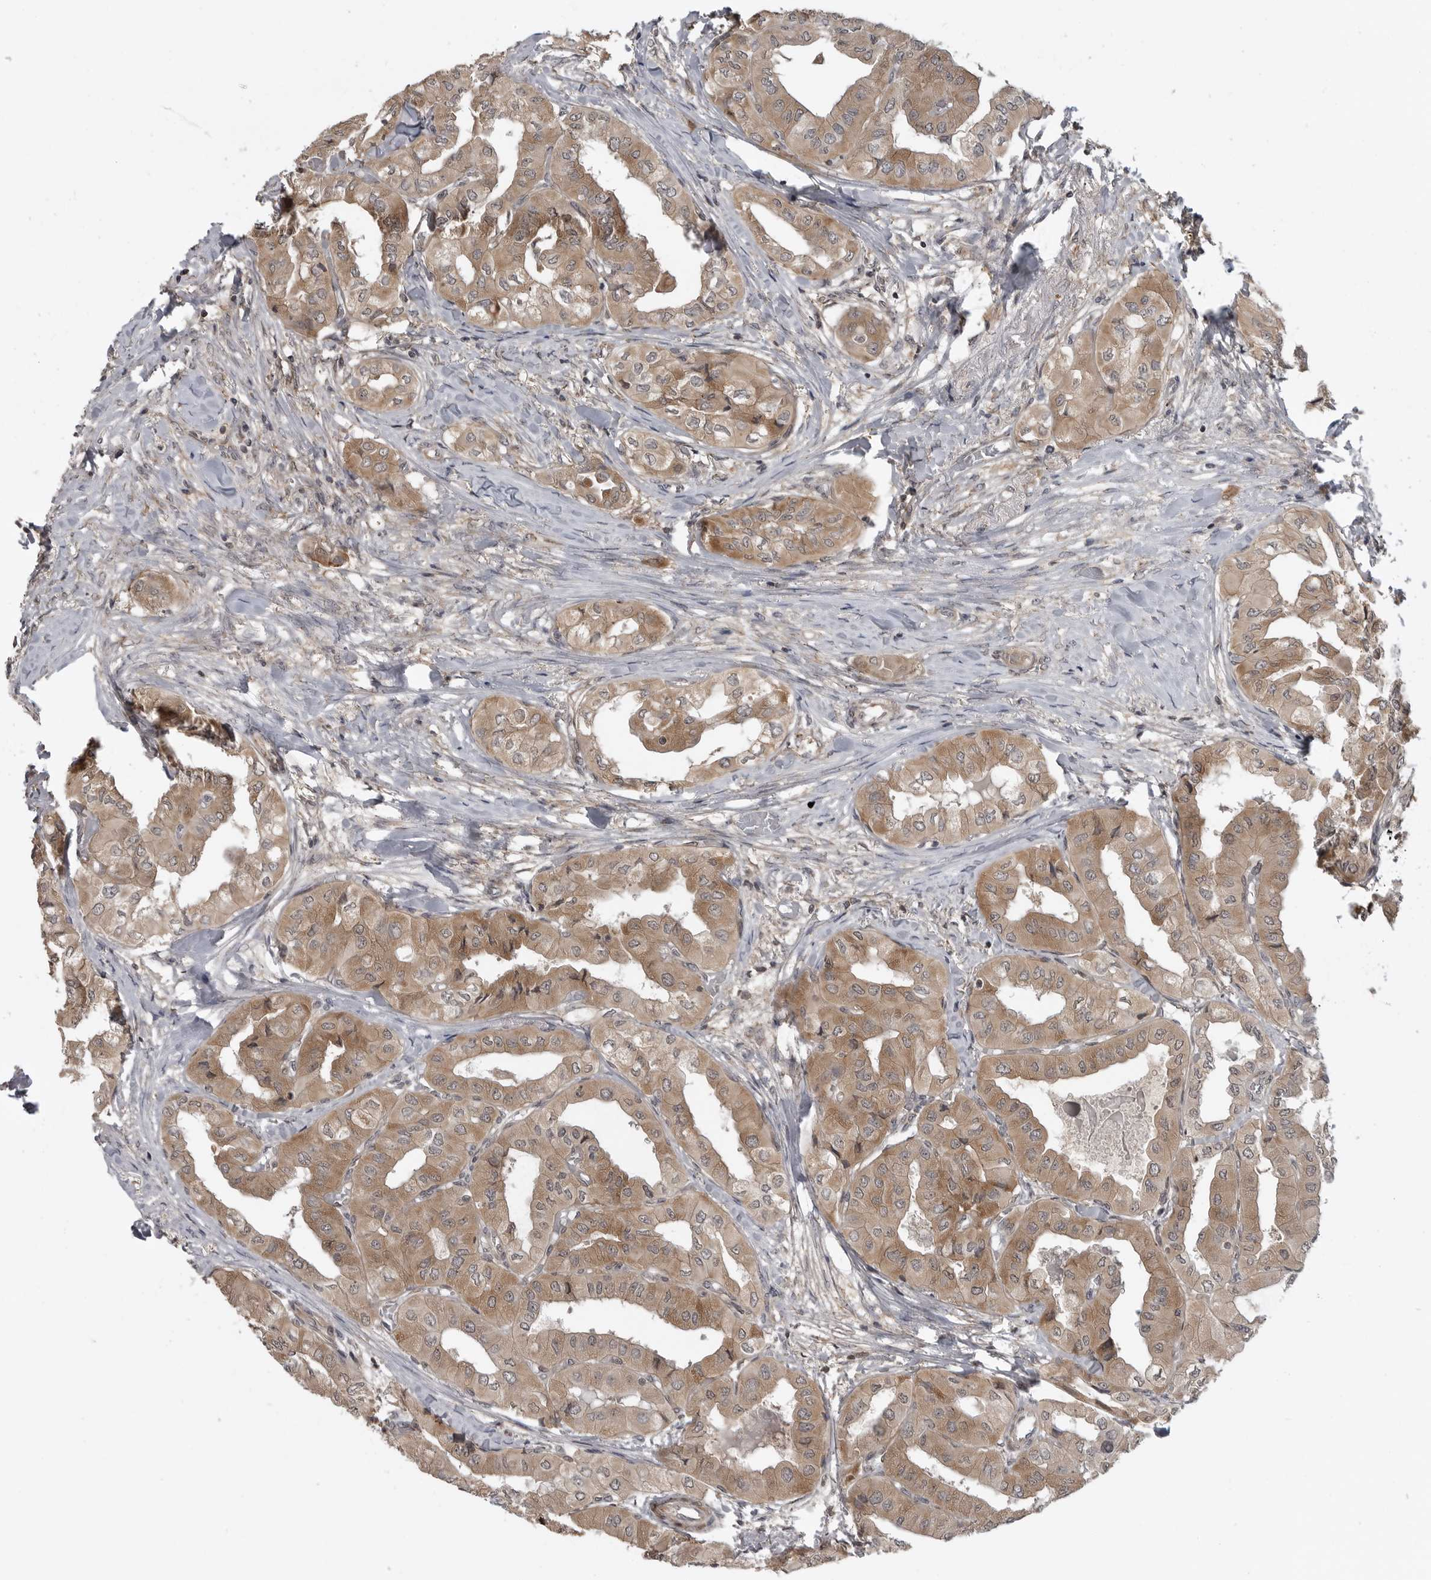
{"staining": {"intensity": "moderate", "quantity": ">75%", "location": "cytoplasmic/membranous"}, "tissue": "thyroid cancer", "cell_type": "Tumor cells", "image_type": "cancer", "snomed": [{"axis": "morphology", "description": "Papillary adenocarcinoma, NOS"}, {"axis": "topography", "description": "Thyroid gland"}], "caption": "Thyroid papillary adenocarcinoma stained with a brown dye reveals moderate cytoplasmic/membranous positive expression in approximately >75% of tumor cells.", "gene": "FAAP100", "patient": {"sex": "female", "age": 59}}